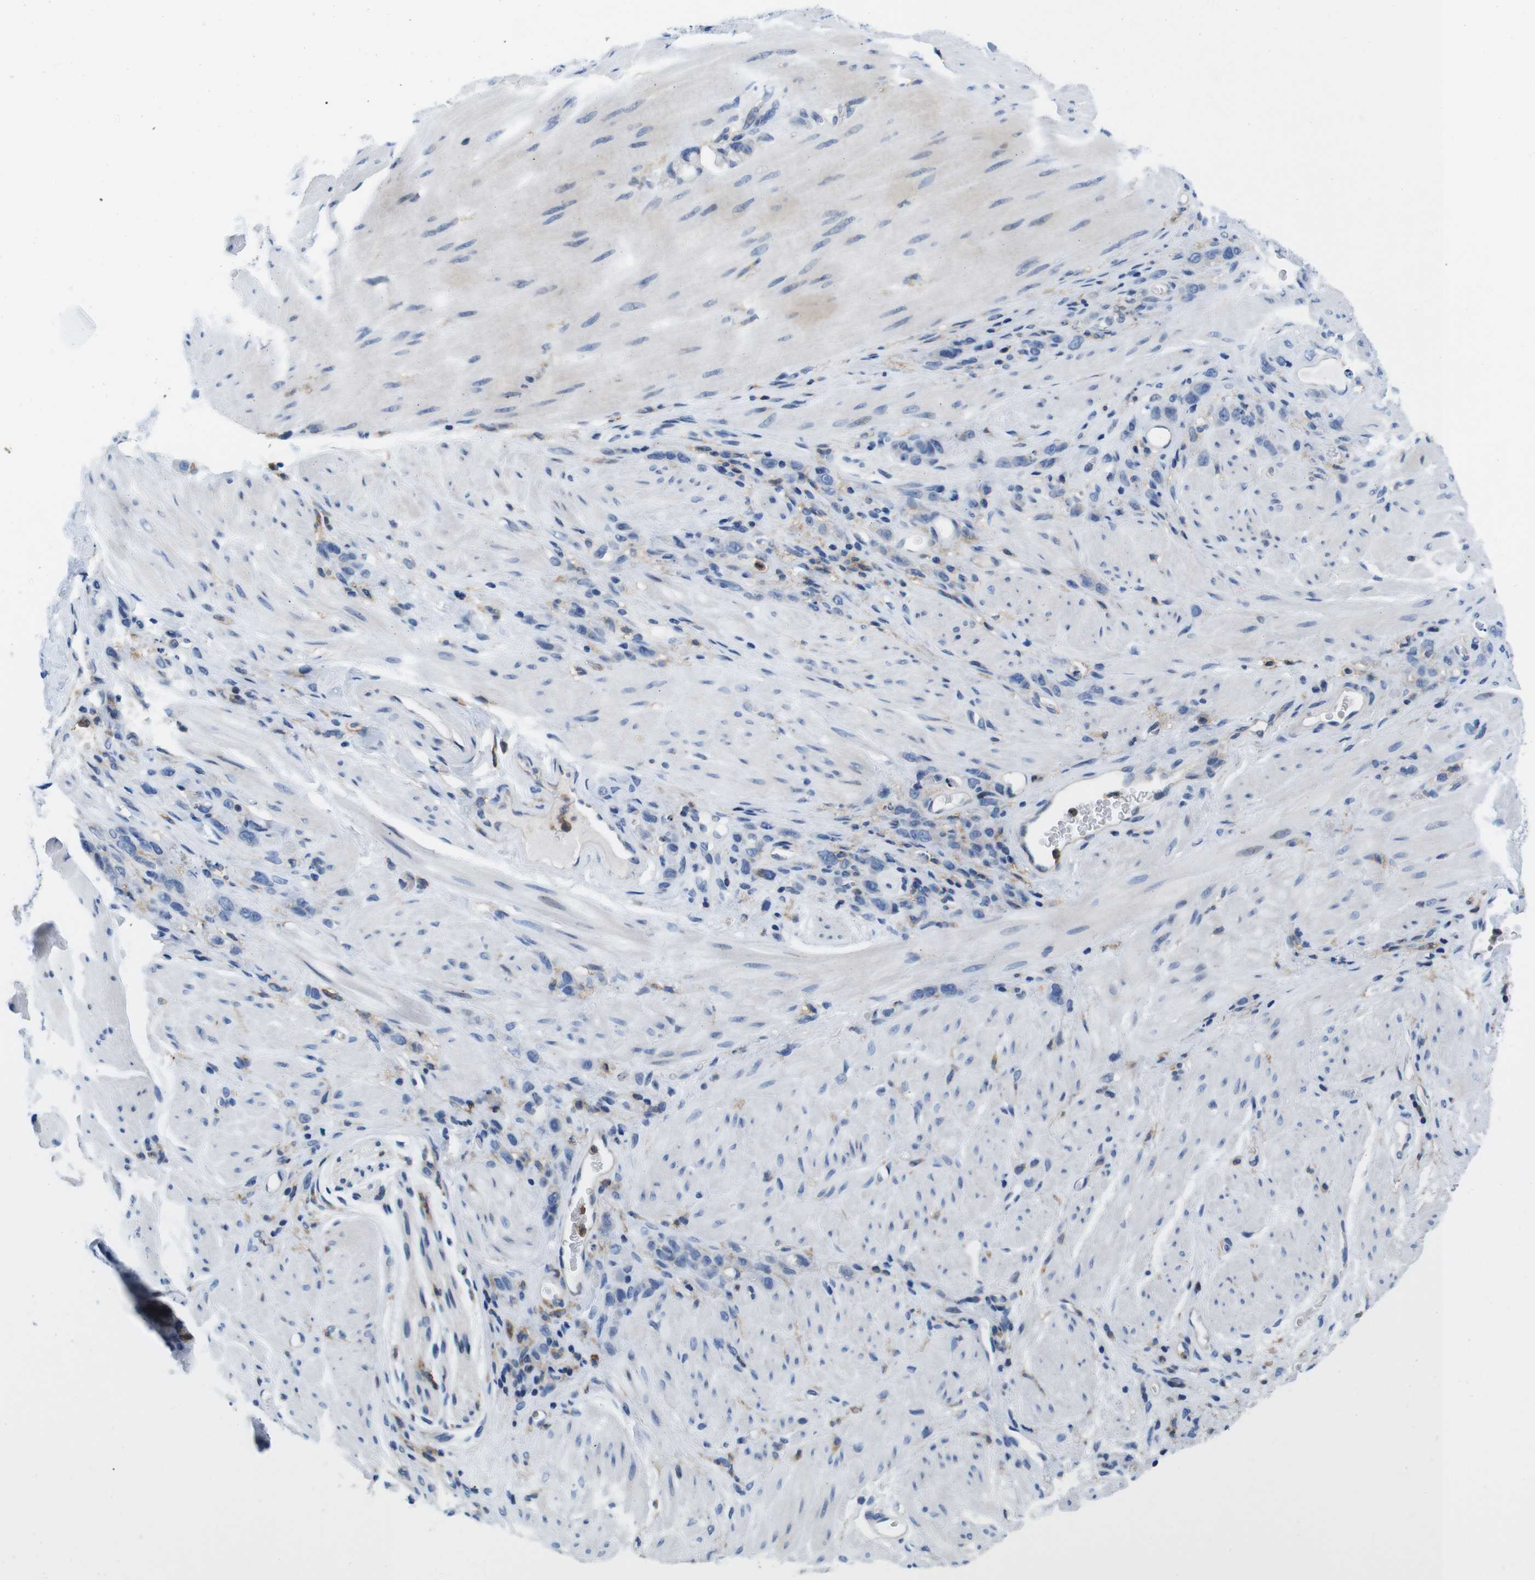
{"staining": {"intensity": "negative", "quantity": "none", "location": "none"}, "tissue": "stomach cancer", "cell_type": "Tumor cells", "image_type": "cancer", "snomed": [{"axis": "morphology", "description": "Normal tissue, NOS"}, {"axis": "morphology", "description": "Adenocarcinoma, NOS"}, {"axis": "topography", "description": "Stomach"}], "caption": "Immunohistochemistry (IHC) of adenocarcinoma (stomach) reveals no expression in tumor cells. (Stains: DAB immunohistochemistry with hematoxylin counter stain, Microscopy: brightfield microscopy at high magnification).", "gene": "CD300C", "patient": {"sex": "male", "age": 82}}